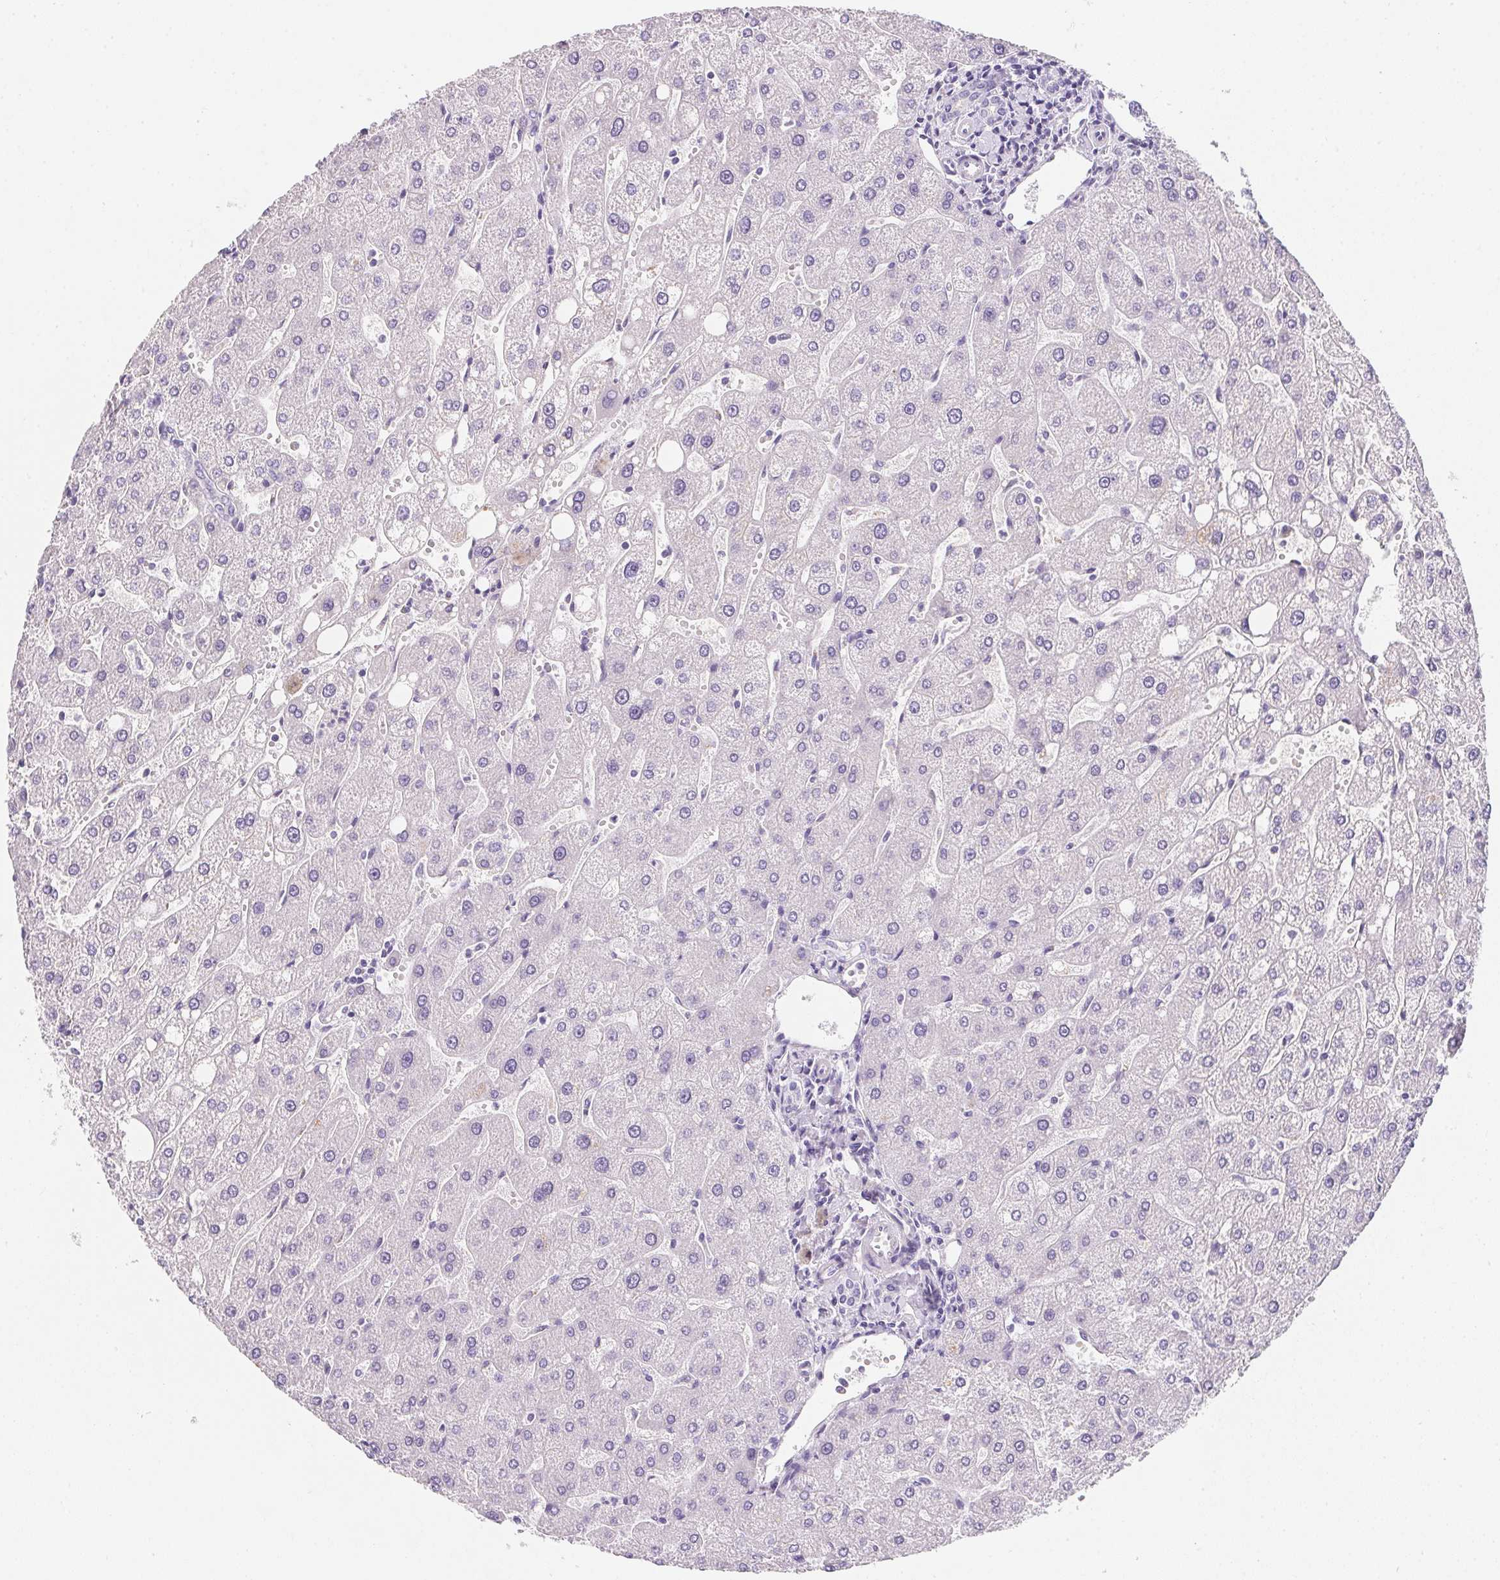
{"staining": {"intensity": "negative", "quantity": "none", "location": "none"}, "tissue": "liver", "cell_type": "Cholangiocytes", "image_type": "normal", "snomed": [{"axis": "morphology", "description": "Normal tissue, NOS"}, {"axis": "topography", "description": "Liver"}], "caption": "The micrograph reveals no staining of cholangiocytes in unremarkable liver. (Stains: DAB immunohistochemistry with hematoxylin counter stain, Microscopy: brightfield microscopy at high magnification).", "gene": "AQP5", "patient": {"sex": "male", "age": 67}}